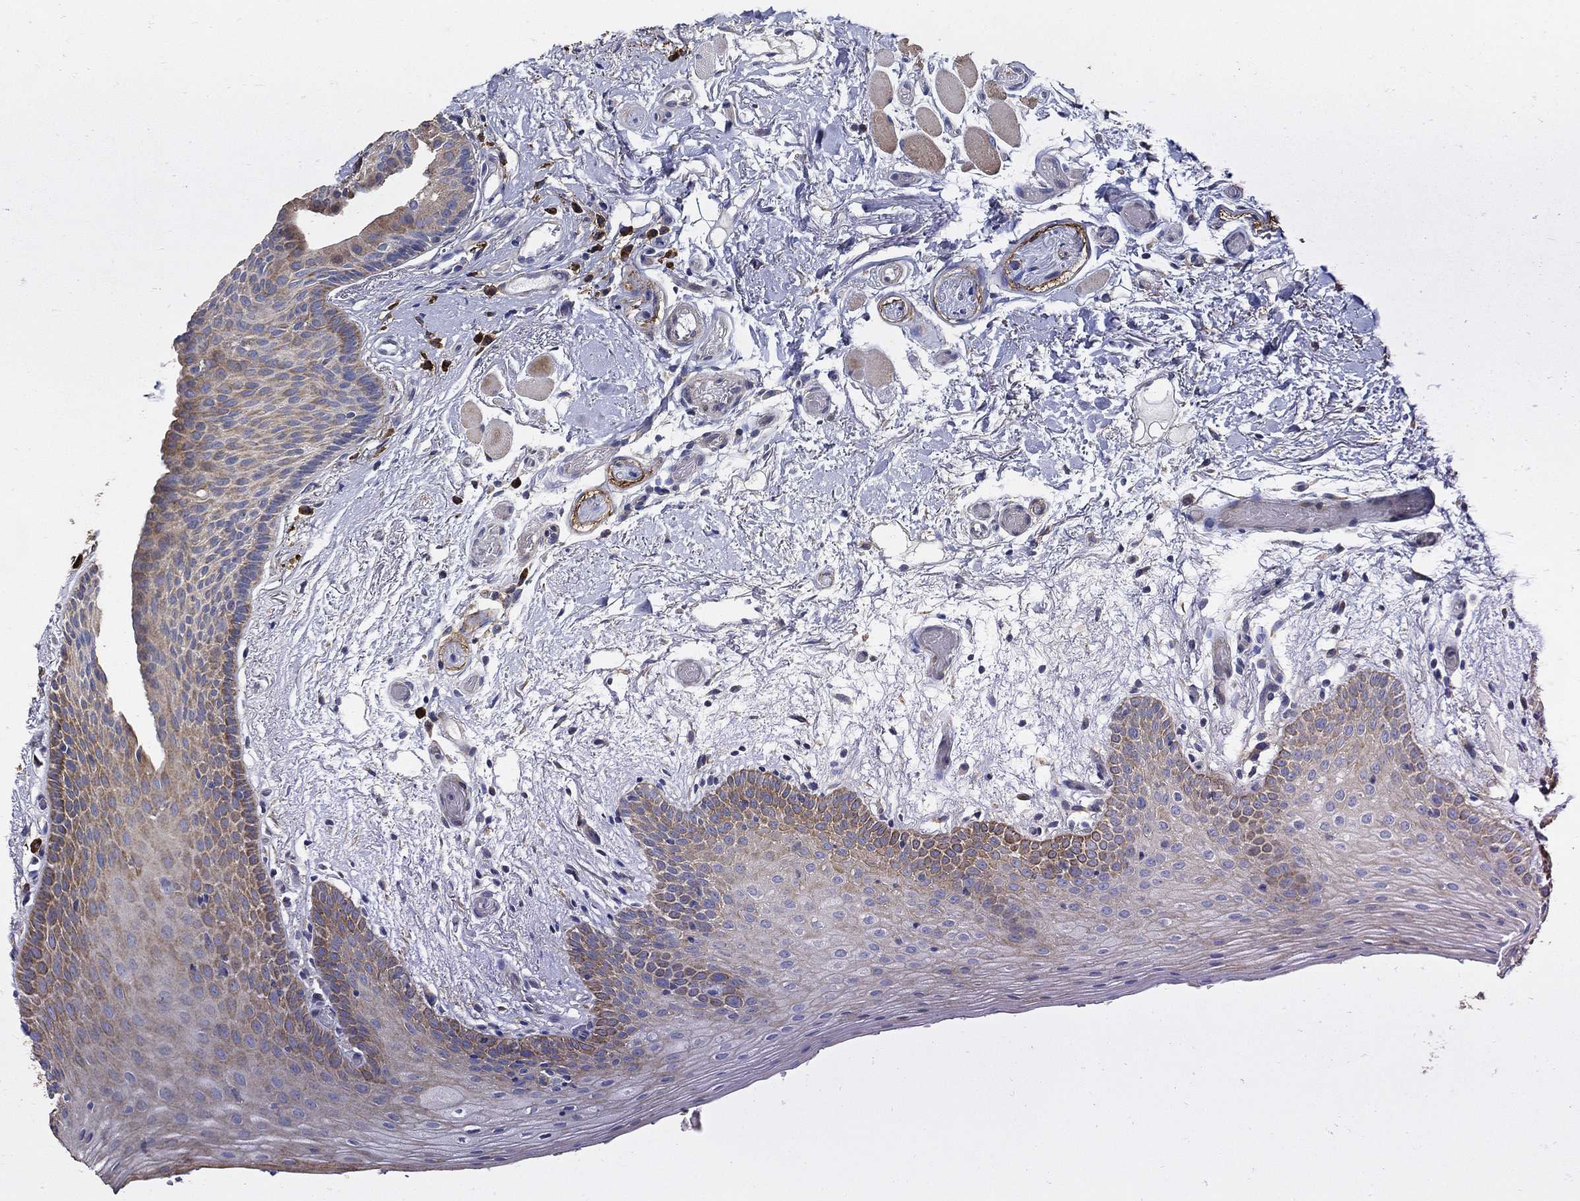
{"staining": {"intensity": "weak", "quantity": ">75%", "location": "cytoplasmic/membranous"}, "tissue": "oral mucosa", "cell_type": "Squamous epithelial cells", "image_type": "normal", "snomed": [{"axis": "morphology", "description": "Normal tissue, NOS"}, {"axis": "topography", "description": "Oral tissue"}, {"axis": "topography", "description": "Tounge, NOS"}], "caption": "The immunohistochemical stain labels weak cytoplasmic/membranous staining in squamous epithelial cells of normal oral mucosa.", "gene": "EMILIN3", "patient": {"sex": "female", "age": 86}}